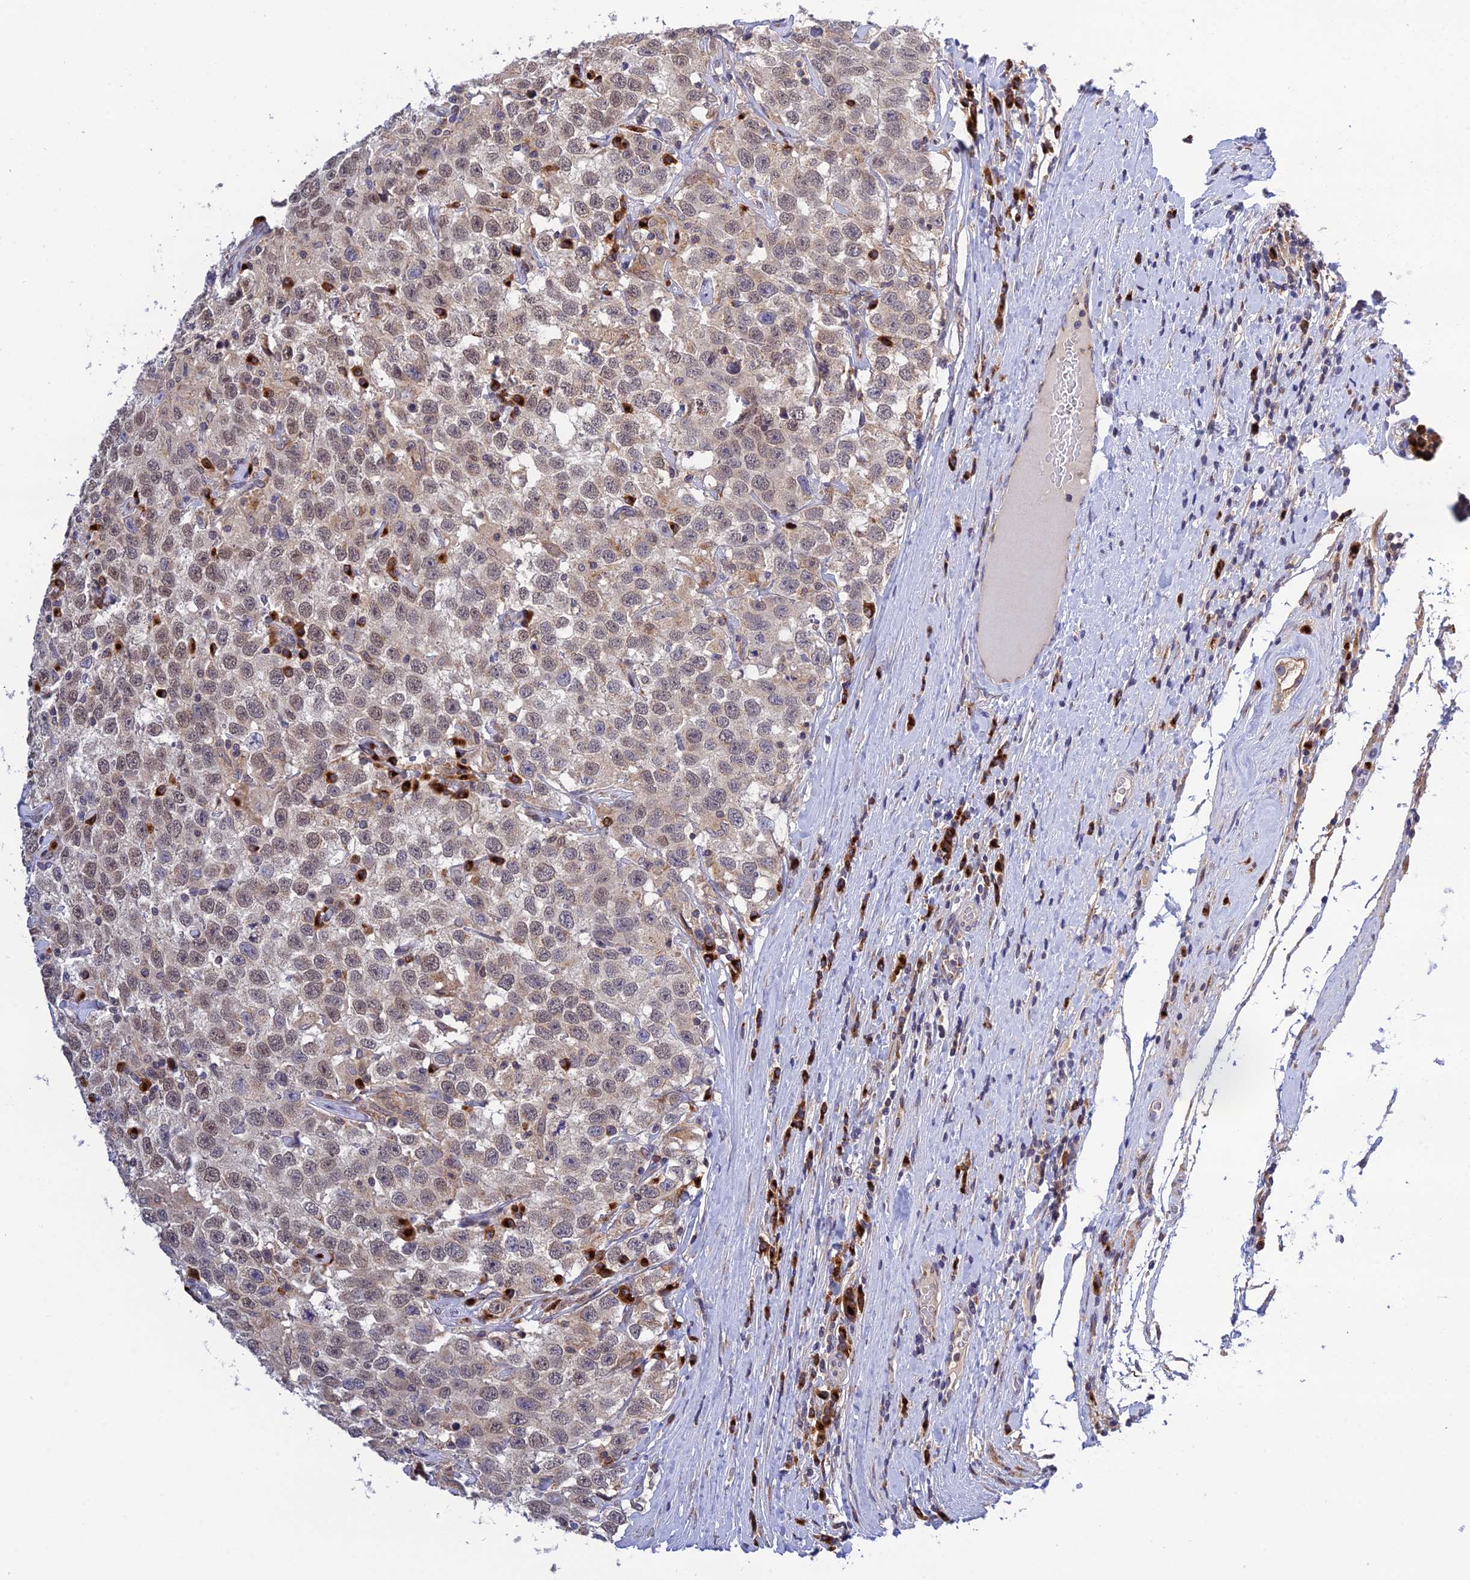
{"staining": {"intensity": "weak", "quantity": ">75%", "location": "nuclear"}, "tissue": "testis cancer", "cell_type": "Tumor cells", "image_type": "cancer", "snomed": [{"axis": "morphology", "description": "Seminoma, NOS"}, {"axis": "topography", "description": "Testis"}], "caption": "The photomicrograph reveals a brown stain indicating the presence of a protein in the nuclear of tumor cells in testis seminoma.", "gene": "SNX17", "patient": {"sex": "male", "age": 41}}